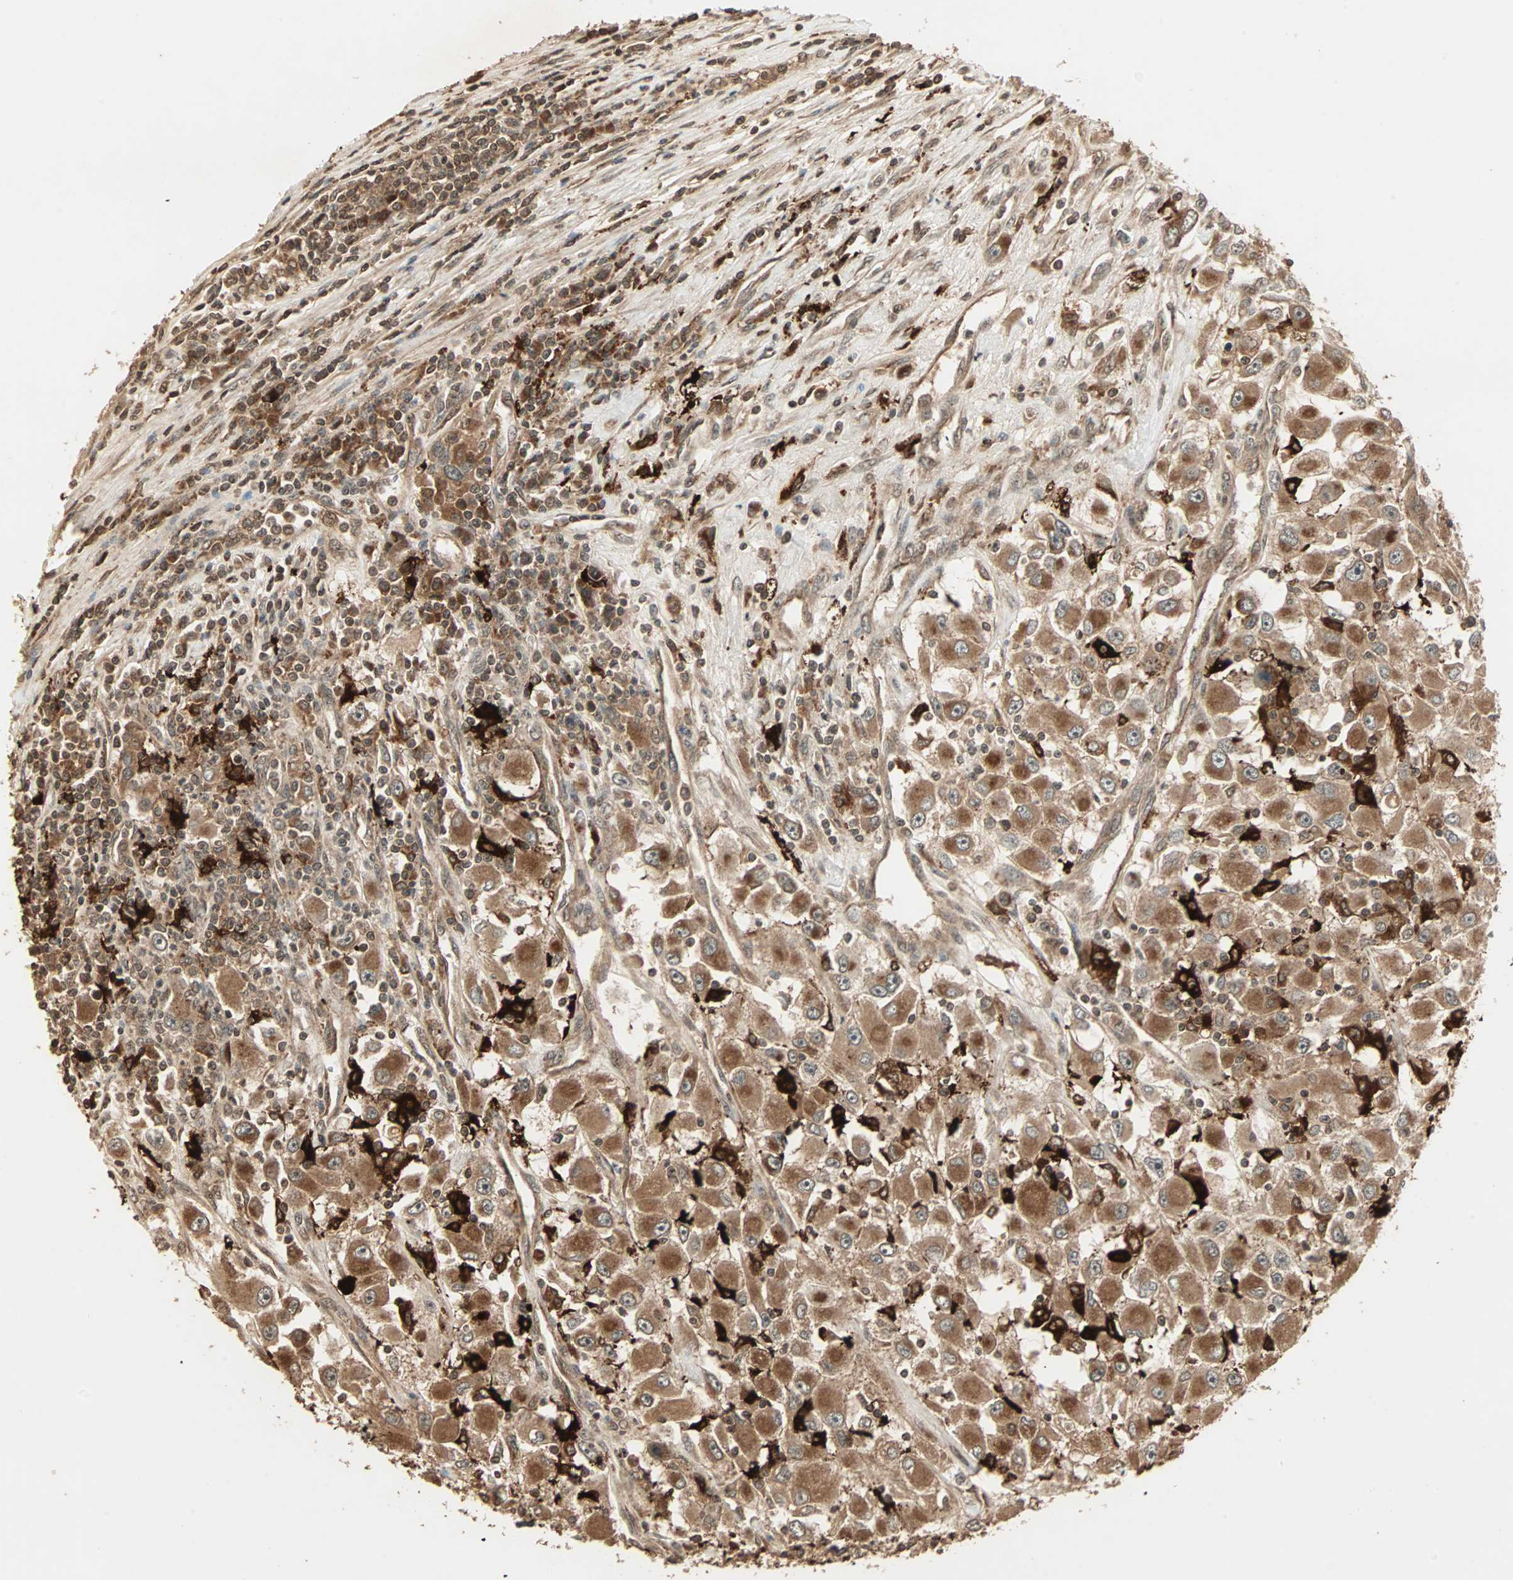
{"staining": {"intensity": "moderate", "quantity": ">75%", "location": "cytoplasmic/membranous"}, "tissue": "renal cancer", "cell_type": "Tumor cells", "image_type": "cancer", "snomed": [{"axis": "morphology", "description": "Adenocarcinoma, NOS"}, {"axis": "topography", "description": "Kidney"}], "caption": "Moderate cytoplasmic/membranous positivity for a protein is present in about >75% of tumor cells of renal adenocarcinoma using IHC.", "gene": "RFFL", "patient": {"sex": "female", "age": 52}}